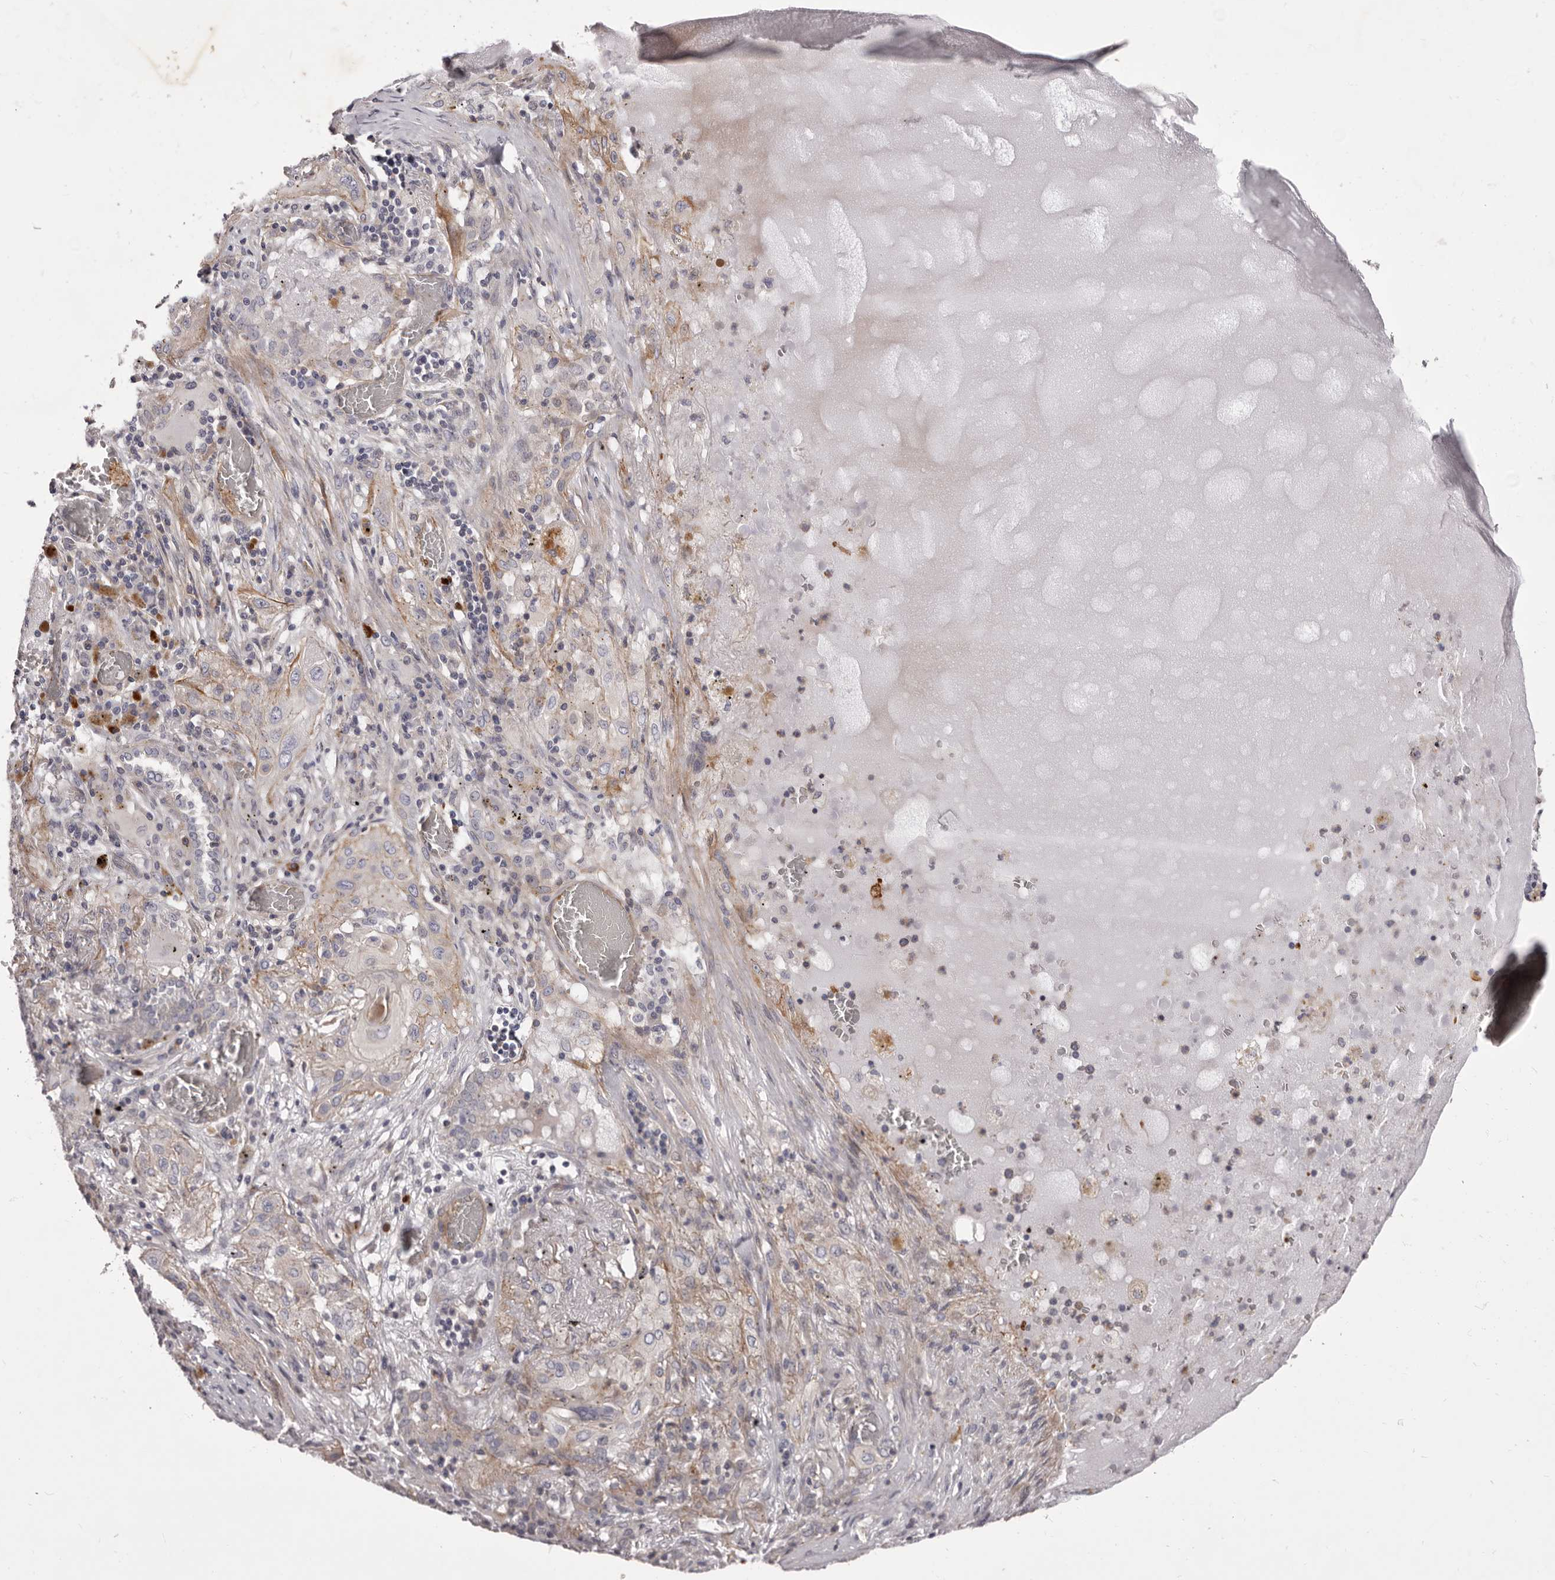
{"staining": {"intensity": "weak", "quantity": "<25%", "location": "cytoplasmic/membranous"}, "tissue": "lung cancer", "cell_type": "Tumor cells", "image_type": "cancer", "snomed": [{"axis": "morphology", "description": "Squamous cell carcinoma, NOS"}, {"axis": "topography", "description": "Lung"}], "caption": "Image shows no significant protein positivity in tumor cells of lung squamous cell carcinoma. The staining was performed using DAB (3,3'-diaminobenzidine) to visualize the protein expression in brown, while the nuclei were stained in blue with hematoxylin (Magnification: 20x).", "gene": "PEG10", "patient": {"sex": "female", "age": 47}}